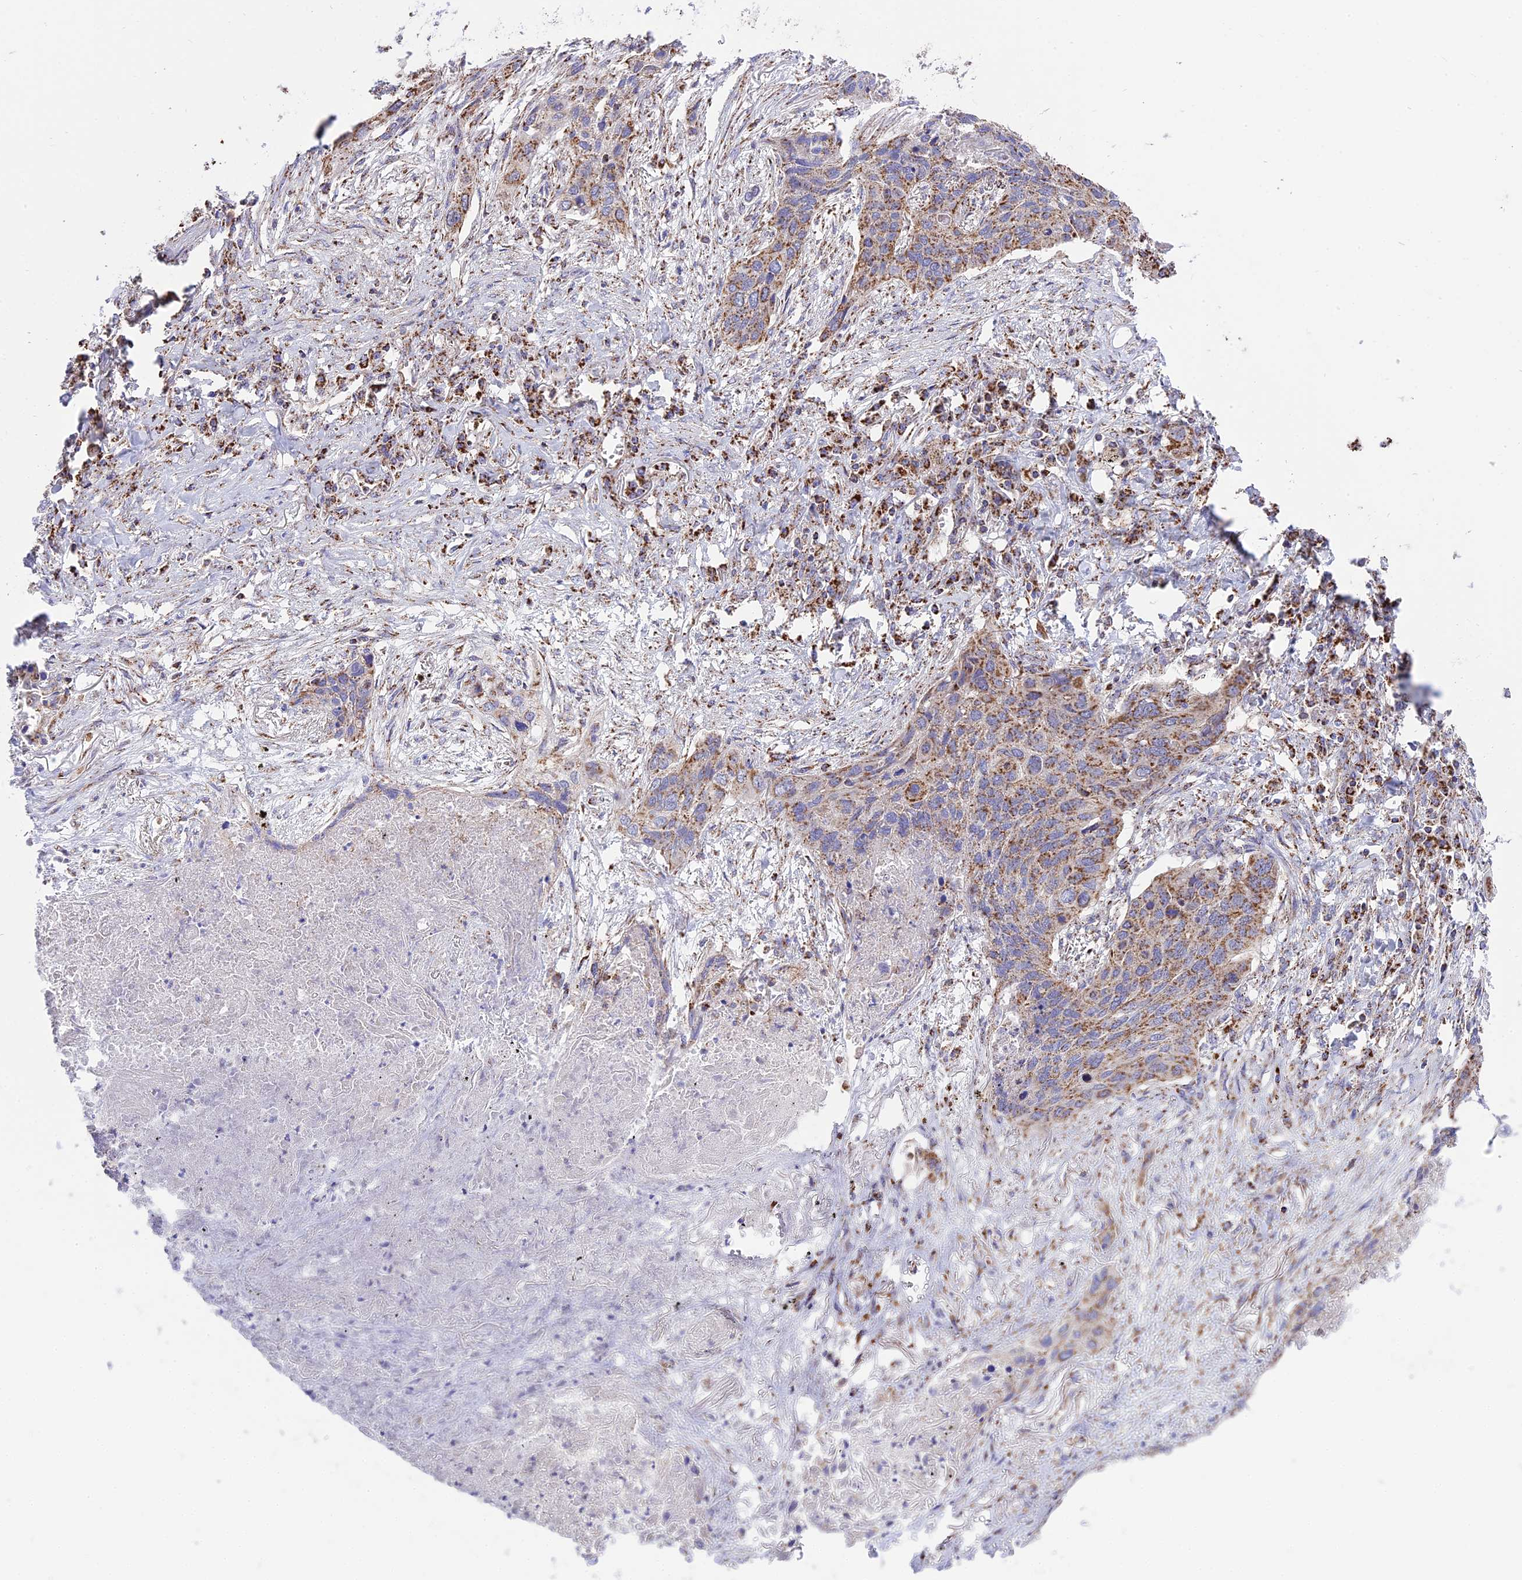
{"staining": {"intensity": "moderate", "quantity": "25%-75%", "location": "cytoplasmic/membranous"}, "tissue": "lung cancer", "cell_type": "Tumor cells", "image_type": "cancer", "snomed": [{"axis": "morphology", "description": "Squamous cell carcinoma, NOS"}, {"axis": "topography", "description": "Lung"}], "caption": "Moderate cytoplasmic/membranous positivity is seen in about 25%-75% of tumor cells in lung cancer. The staining is performed using DAB brown chromogen to label protein expression. The nuclei are counter-stained blue using hematoxylin.", "gene": "TTC4", "patient": {"sex": "female", "age": 63}}